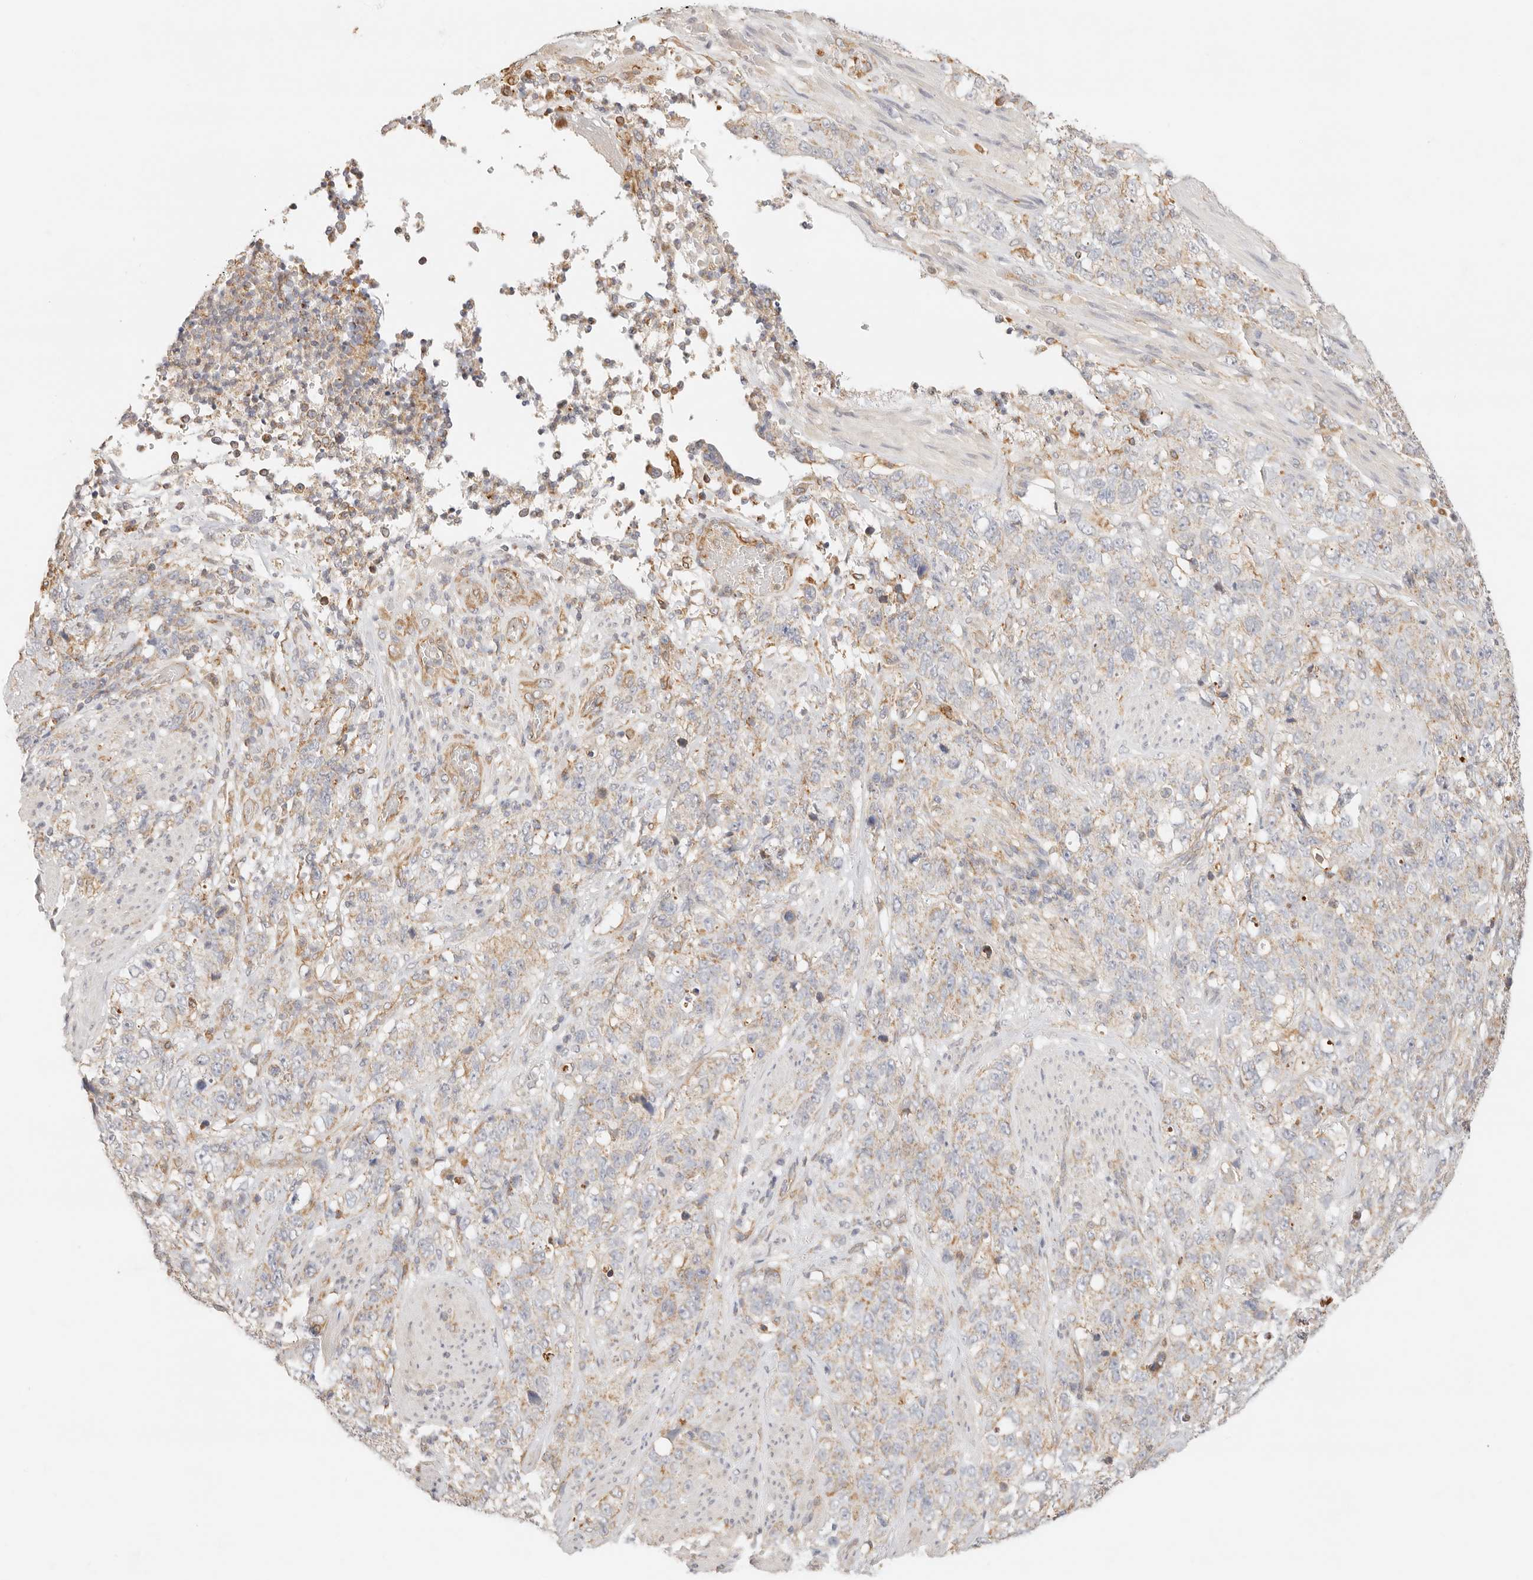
{"staining": {"intensity": "weak", "quantity": "25%-75%", "location": "cytoplasmic/membranous"}, "tissue": "stomach cancer", "cell_type": "Tumor cells", "image_type": "cancer", "snomed": [{"axis": "morphology", "description": "Adenocarcinoma, NOS"}, {"axis": "topography", "description": "Stomach"}], "caption": "Stomach adenocarcinoma stained for a protein (brown) shows weak cytoplasmic/membranous positive expression in about 25%-75% of tumor cells.", "gene": "ZC3H11A", "patient": {"sex": "male", "age": 48}}